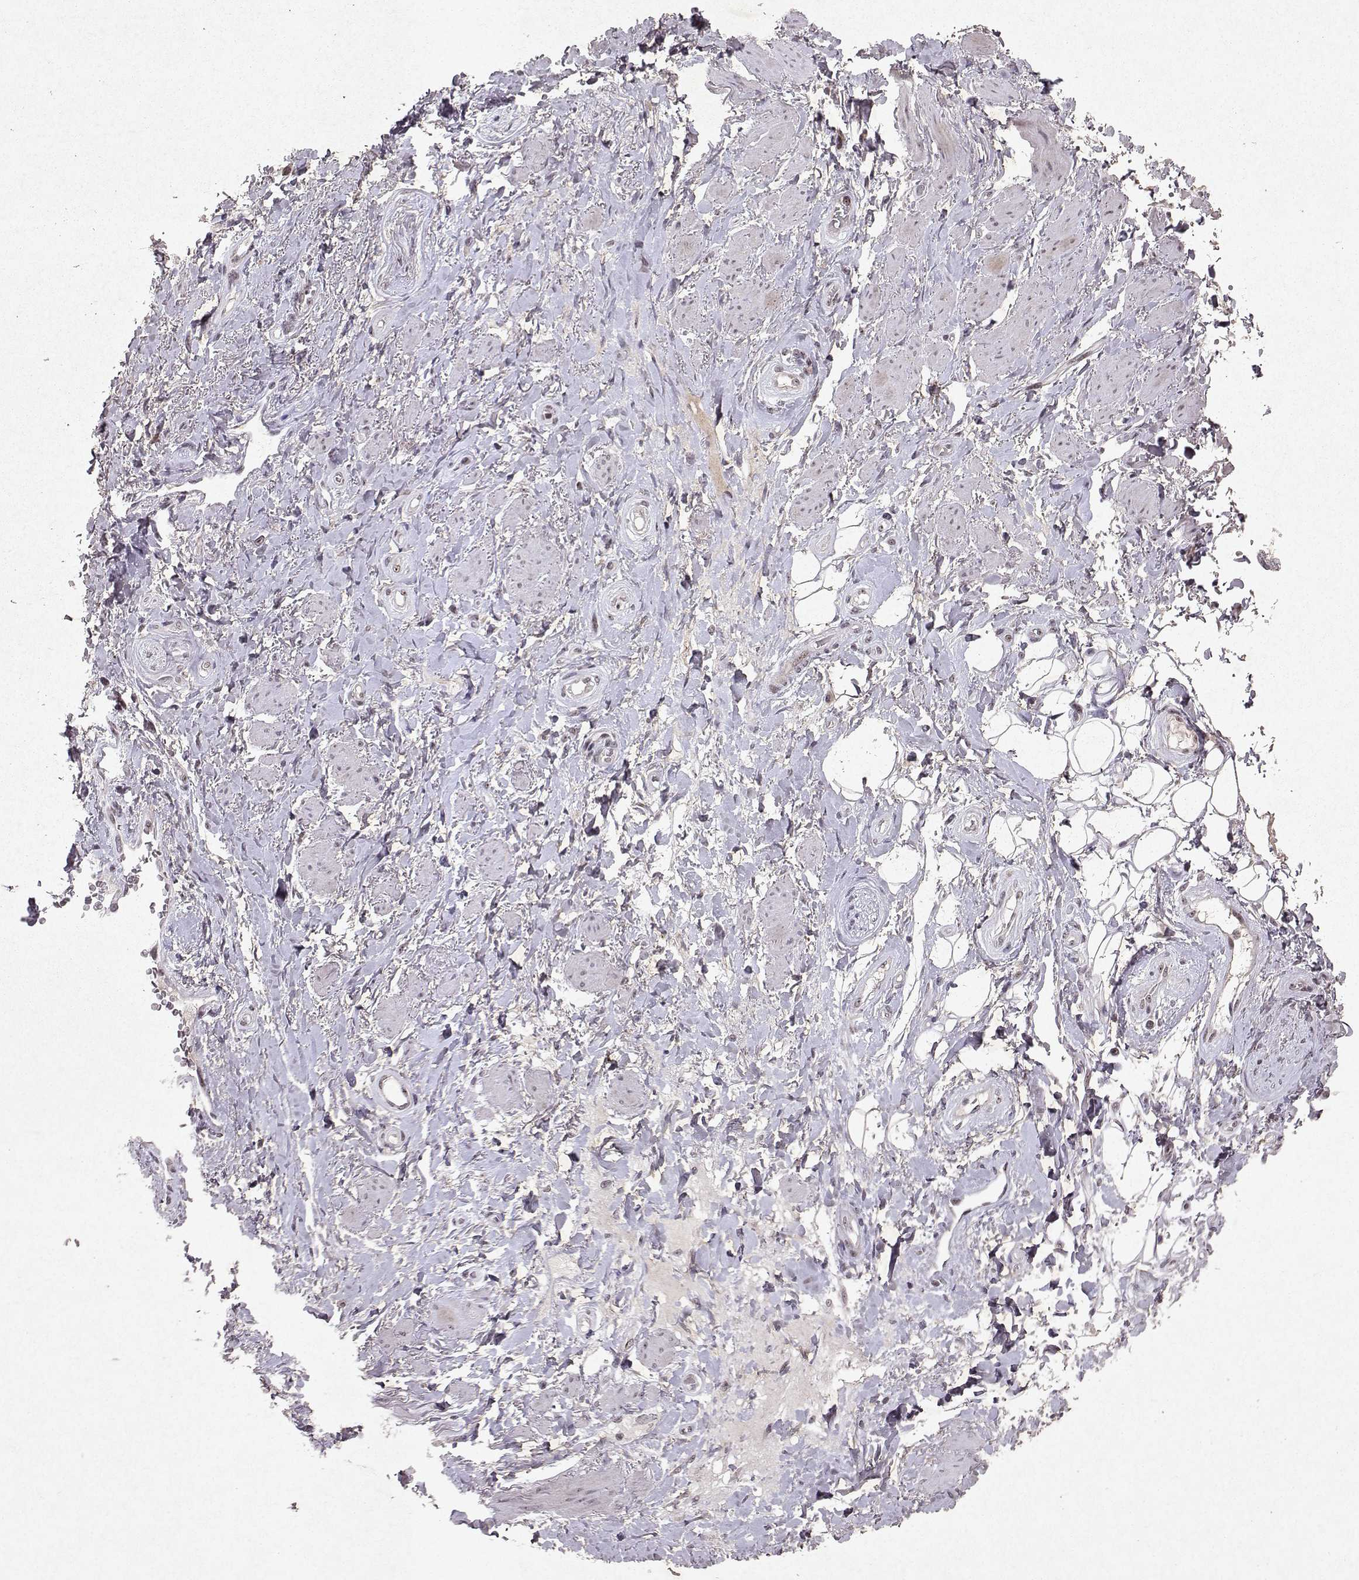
{"staining": {"intensity": "negative", "quantity": "none", "location": "none"}, "tissue": "adipose tissue", "cell_type": "Adipocytes", "image_type": "normal", "snomed": [{"axis": "morphology", "description": "Normal tissue, NOS"}, {"axis": "topography", "description": "Anal"}, {"axis": "topography", "description": "Peripheral nerve tissue"}], "caption": "There is no significant positivity in adipocytes of adipose tissue. (Brightfield microscopy of DAB immunohistochemistry (IHC) at high magnification).", "gene": "DDX56", "patient": {"sex": "male", "age": 53}}